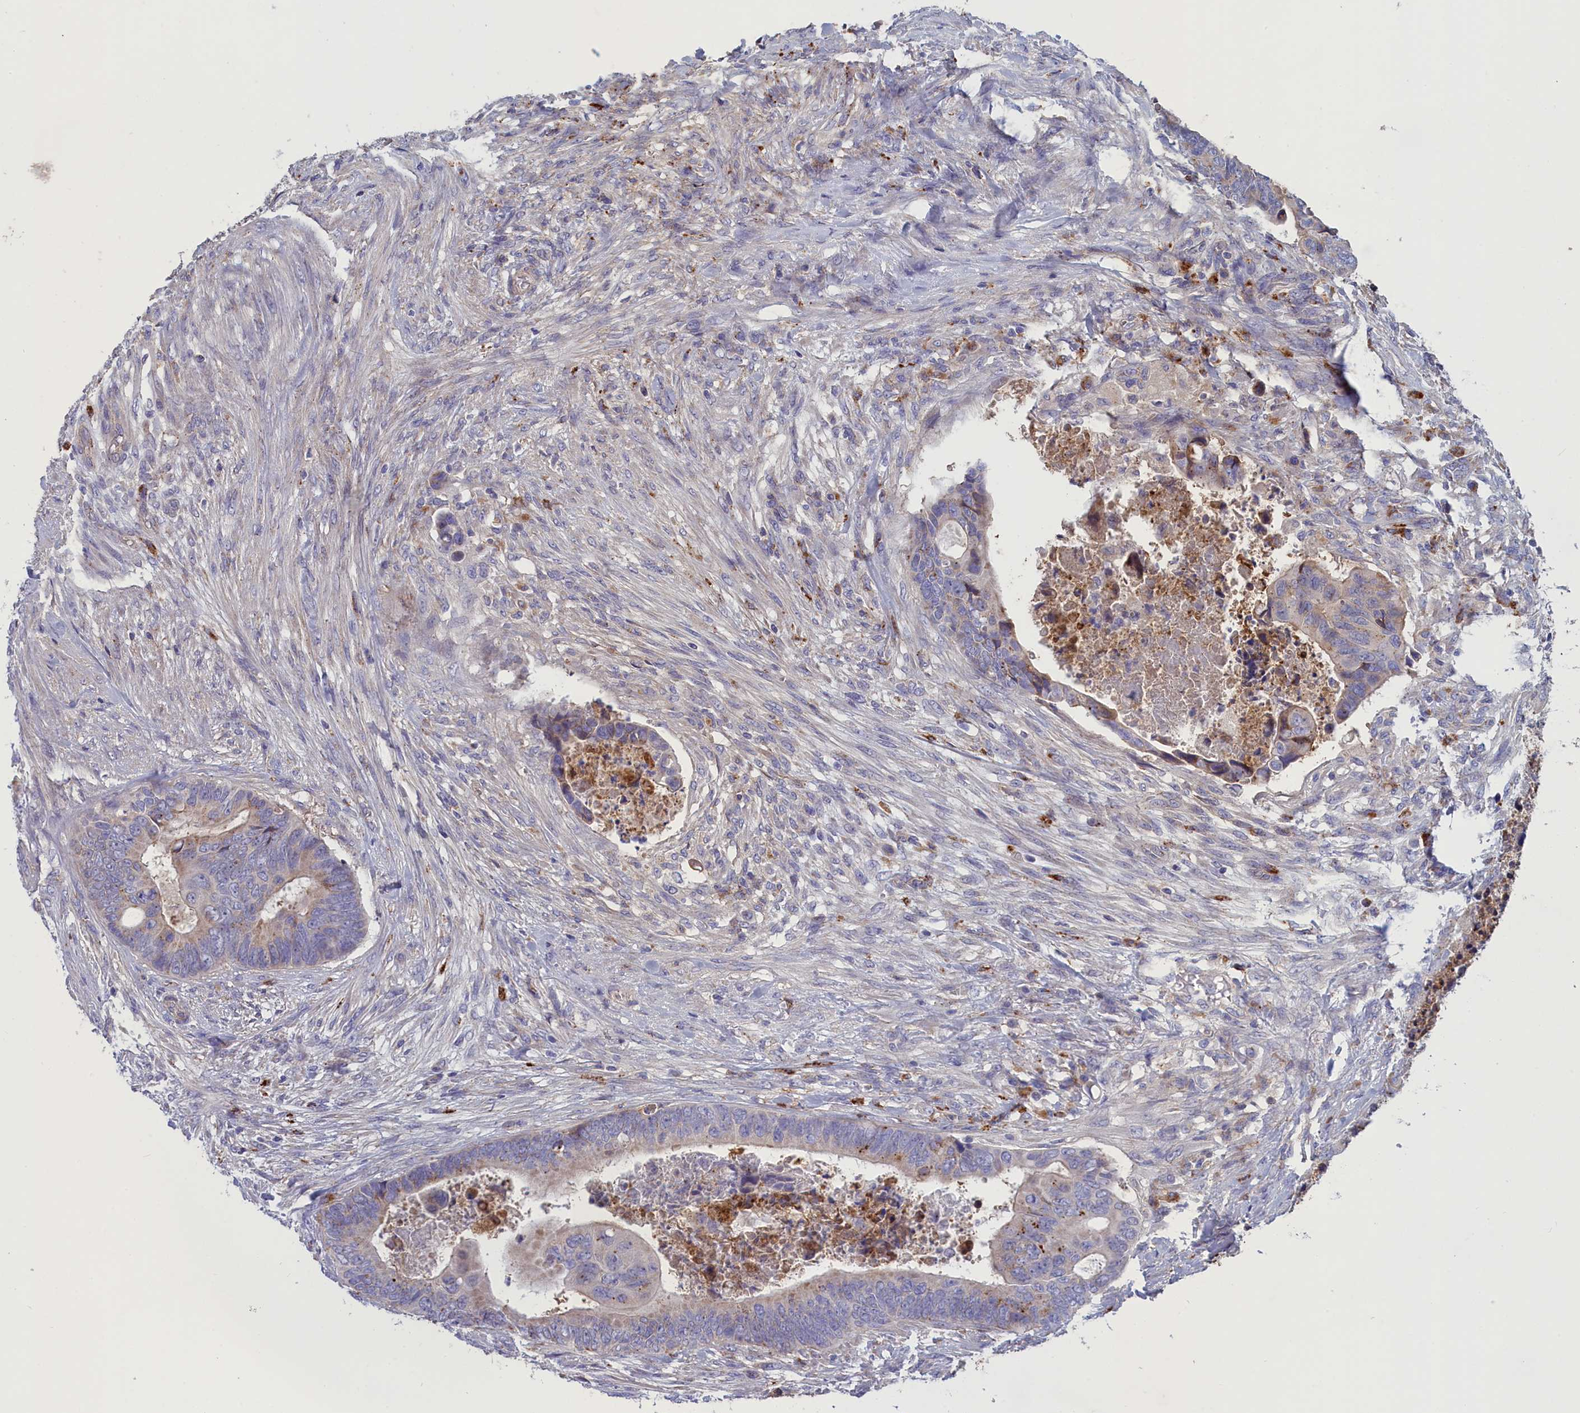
{"staining": {"intensity": "negative", "quantity": "none", "location": "none"}, "tissue": "colorectal cancer", "cell_type": "Tumor cells", "image_type": "cancer", "snomed": [{"axis": "morphology", "description": "Adenocarcinoma, NOS"}, {"axis": "topography", "description": "Rectum"}], "caption": "The image exhibits no staining of tumor cells in colorectal cancer (adenocarcinoma).", "gene": "WDR6", "patient": {"sex": "female", "age": 78}}